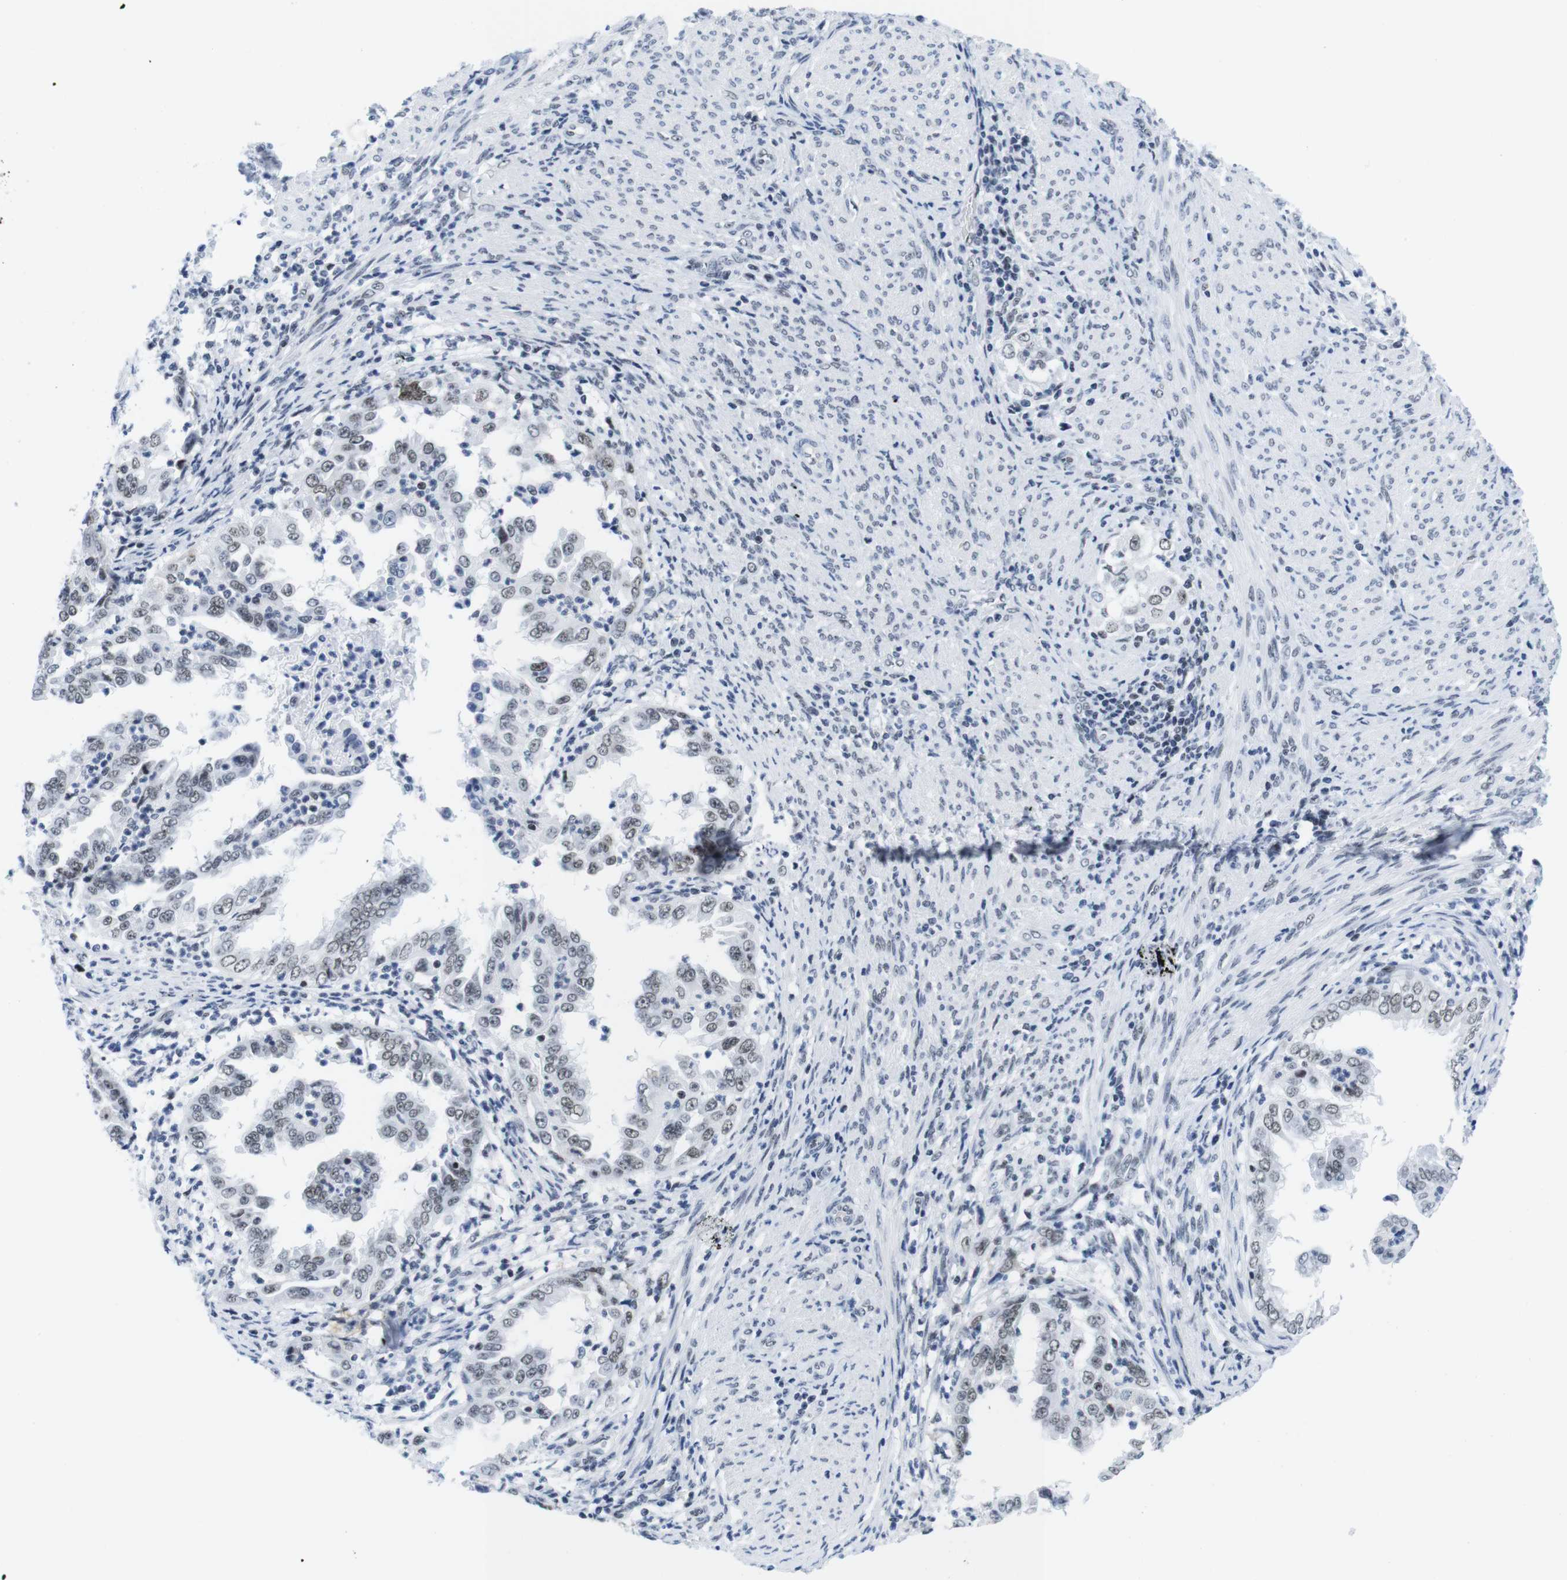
{"staining": {"intensity": "moderate", "quantity": ">75%", "location": "nuclear"}, "tissue": "endometrial cancer", "cell_type": "Tumor cells", "image_type": "cancer", "snomed": [{"axis": "morphology", "description": "Adenocarcinoma, NOS"}, {"axis": "topography", "description": "Endometrium"}], "caption": "Adenocarcinoma (endometrial) was stained to show a protein in brown. There is medium levels of moderate nuclear expression in about >75% of tumor cells.", "gene": "IFI16", "patient": {"sex": "female", "age": 85}}